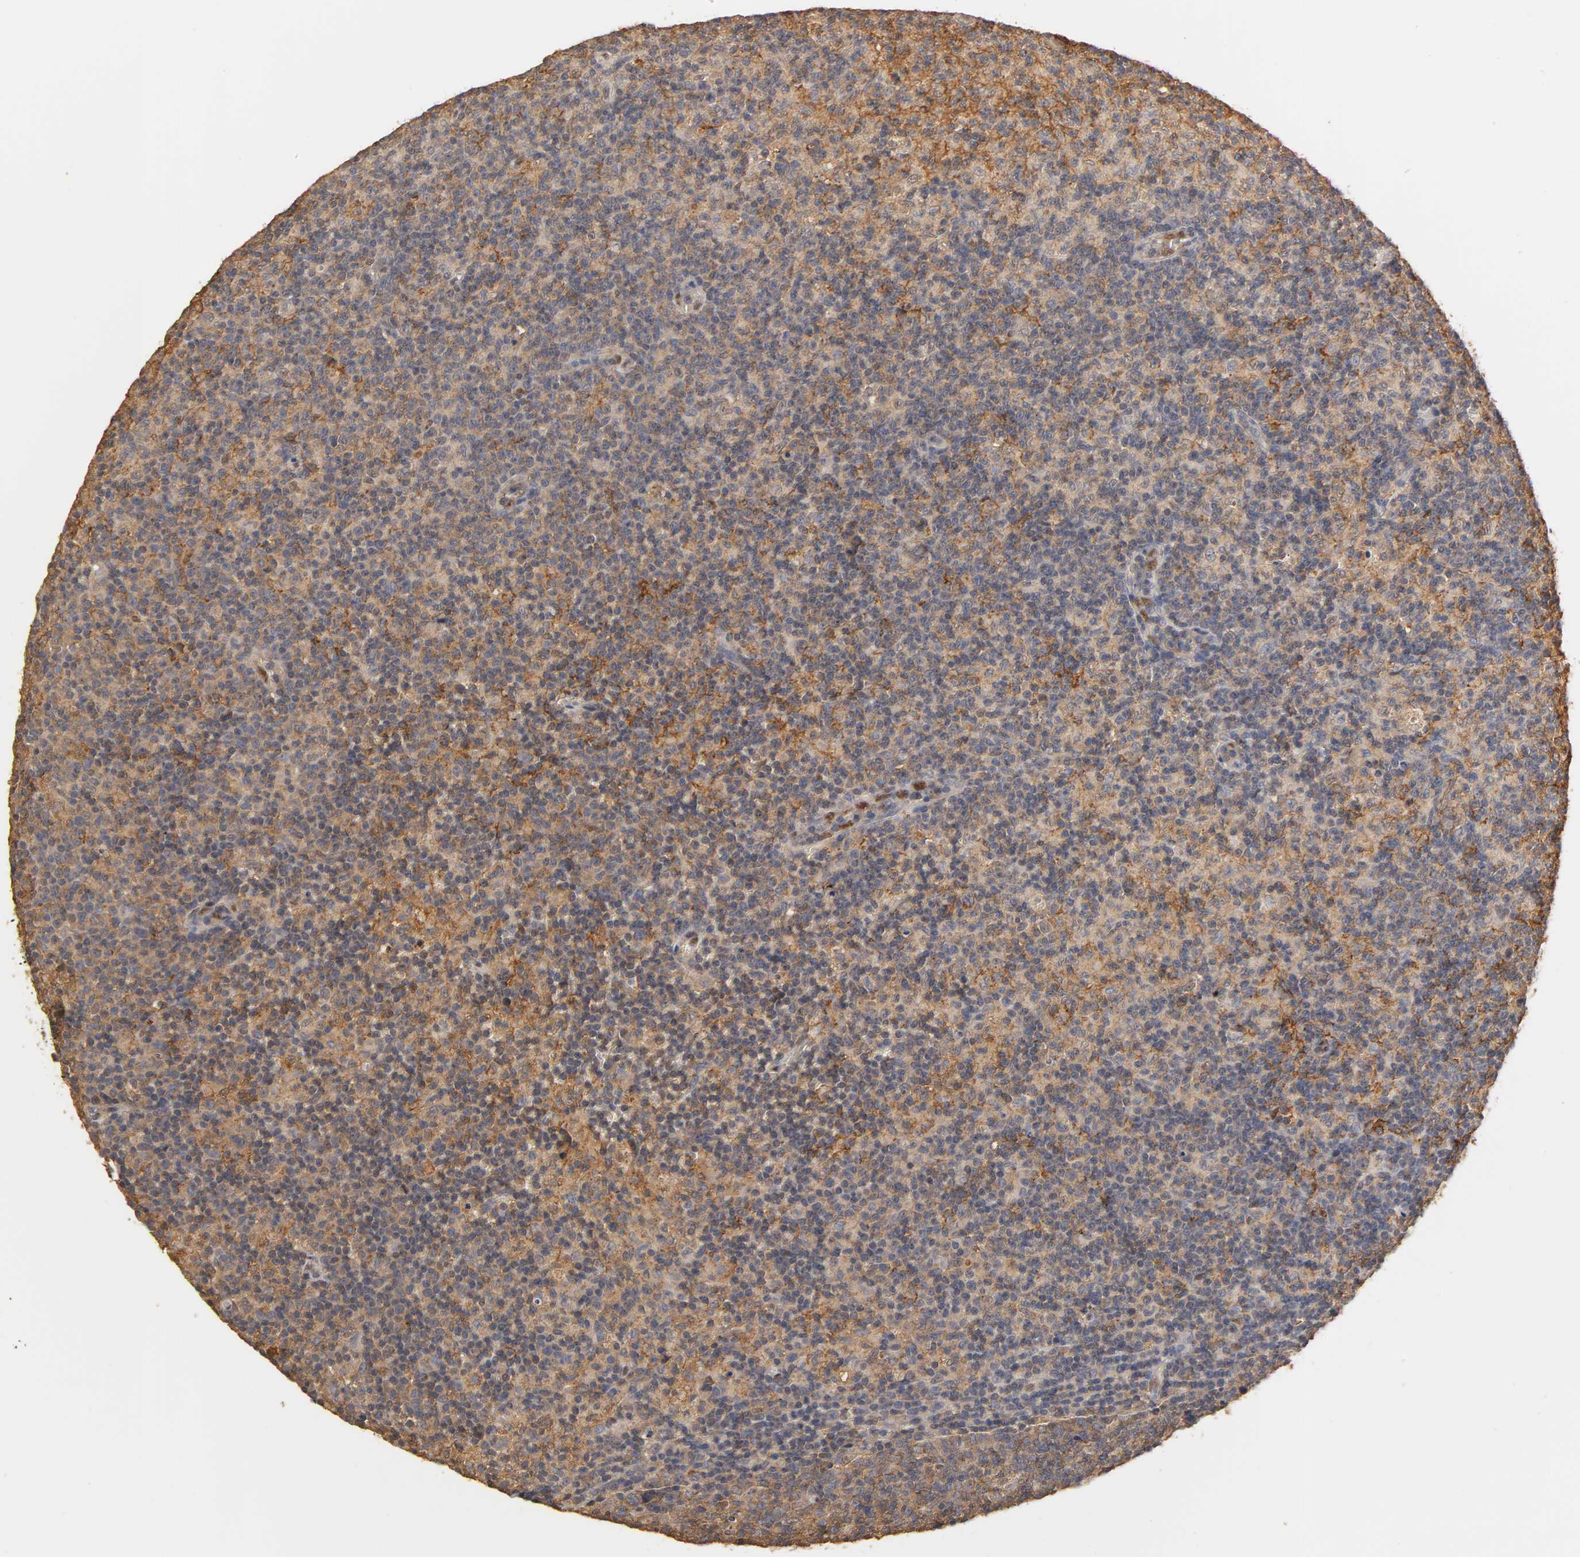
{"staining": {"intensity": "strong", "quantity": ">75%", "location": "cytoplasmic/membranous"}, "tissue": "lymph node", "cell_type": "Germinal center cells", "image_type": "normal", "snomed": [{"axis": "morphology", "description": "Normal tissue, NOS"}, {"axis": "morphology", "description": "Inflammation, NOS"}, {"axis": "topography", "description": "Lymph node"}], "caption": "A micrograph showing strong cytoplasmic/membranous staining in approximately >75% of germinal center cells in normal lymph node, as visualized by brown immunohistochemical staining.", "gene": "PKN1", "patient": {"sex": "male", "age": 55}}